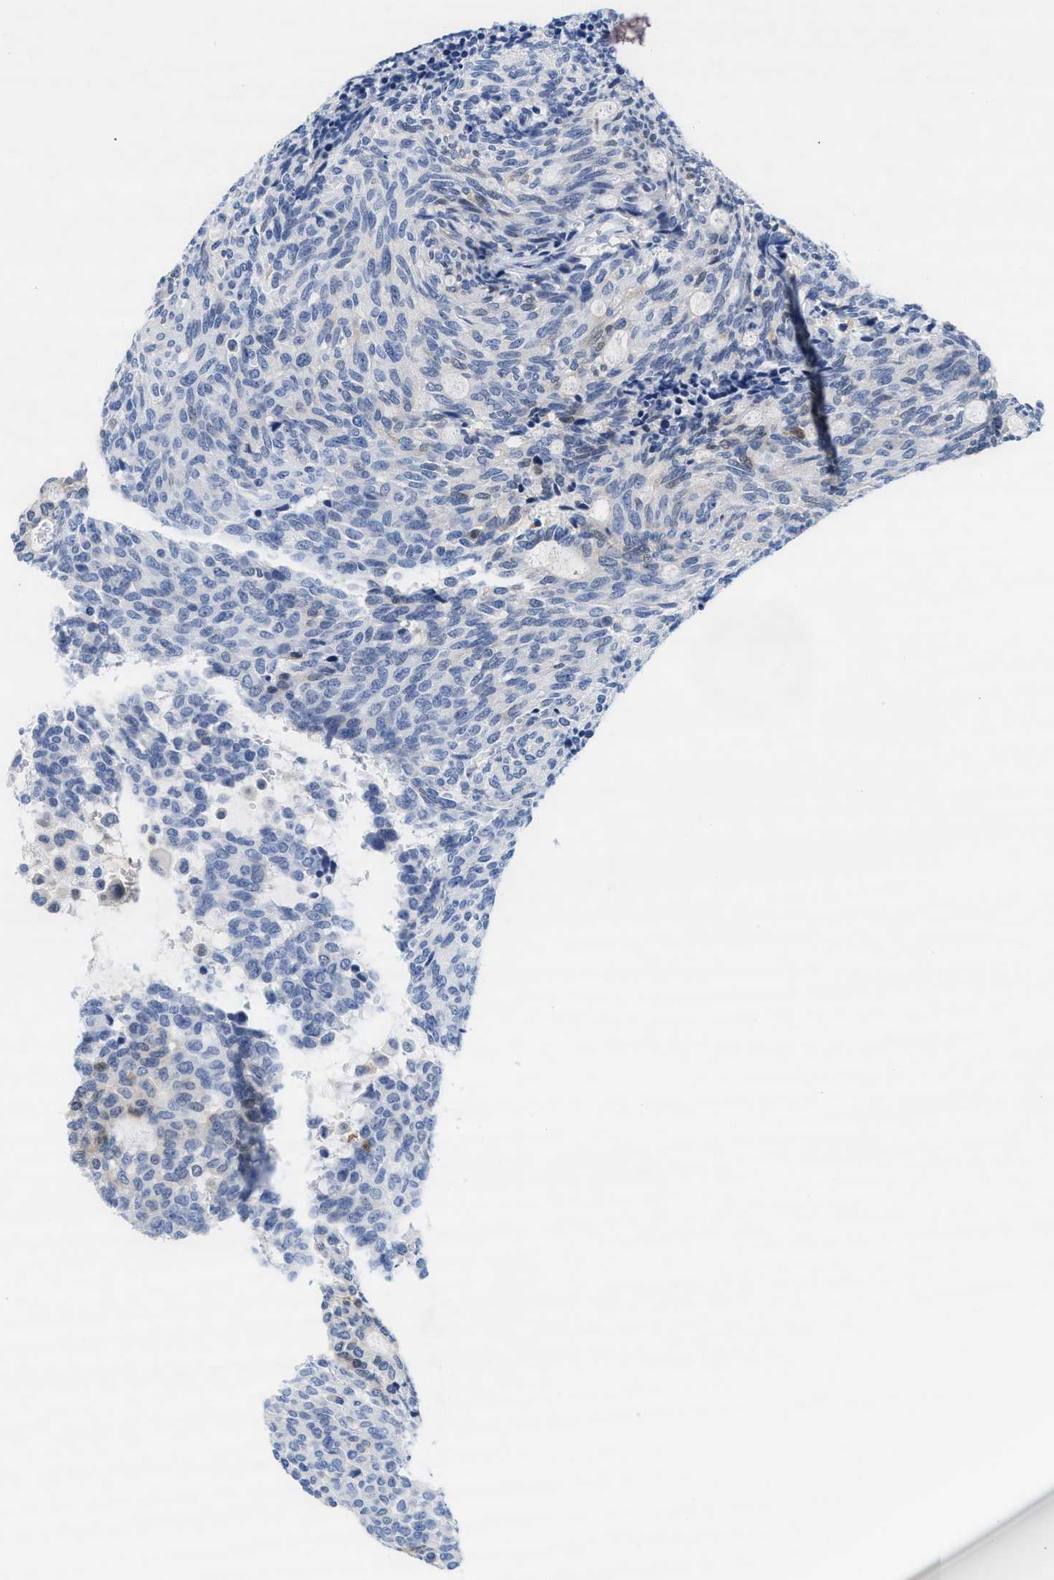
{"staining": {"intensity": "weak", "quantity": "<25%", "location": "cytoplasmic/membranous,nuclear"}, "tissue": "carcinoid", "cell_type": "Tumor cells", "image_type": "cancer", "snomed": [{"axis": "morphology", "description": "Carcinoid, malignant, NOS"}, {"axis": "topography", "description": "Pancreas"}], "caption": "Tumor cells are negative for protein expression in human carcinoid (malignant).", "gene": "TTC3", "patient": {"sex": "female", "age": 54}}